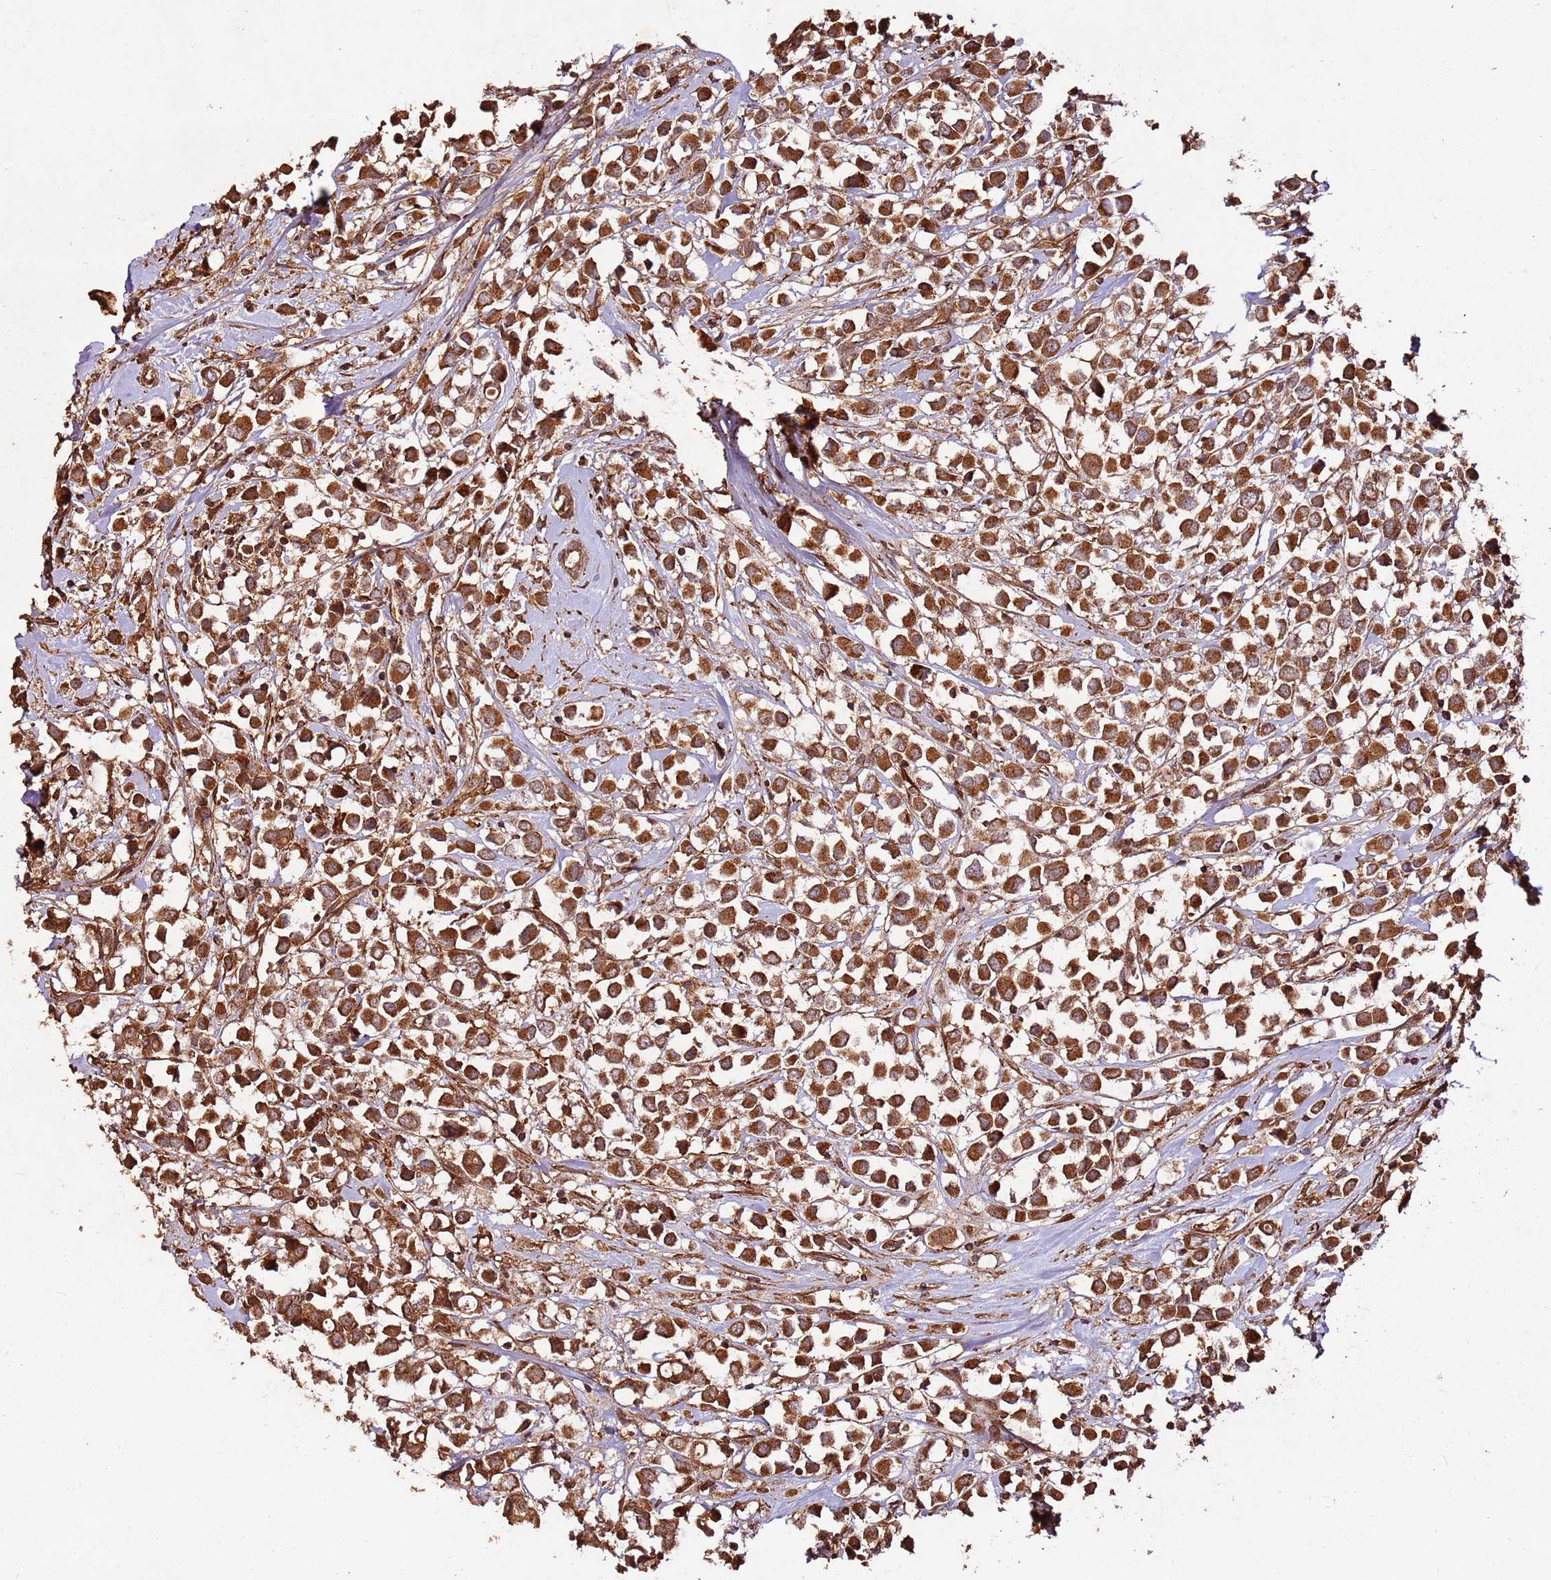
{"staining": {"intensity": "strong", "quantity": ">75%", "location": "cytoplasmic/membranous"}, "tissue": "breast cancer", "cell_type": "Tumor cells", "image_type": "cancer", "snomed": [{"axis": "morphology", "description": "Duct carcinoma"}, {"axis": "topography", "description": "Breast"}], "caption": "Strong cytoplasmic/membranous expression for a protein is appreciated in about >75% of tumor cells of breast cancer (invasive ductal carcinoma) using immunohistochemistry (IHC).", "gene": "FAM186A", "patient": {"sex": "female", "age": 61}}